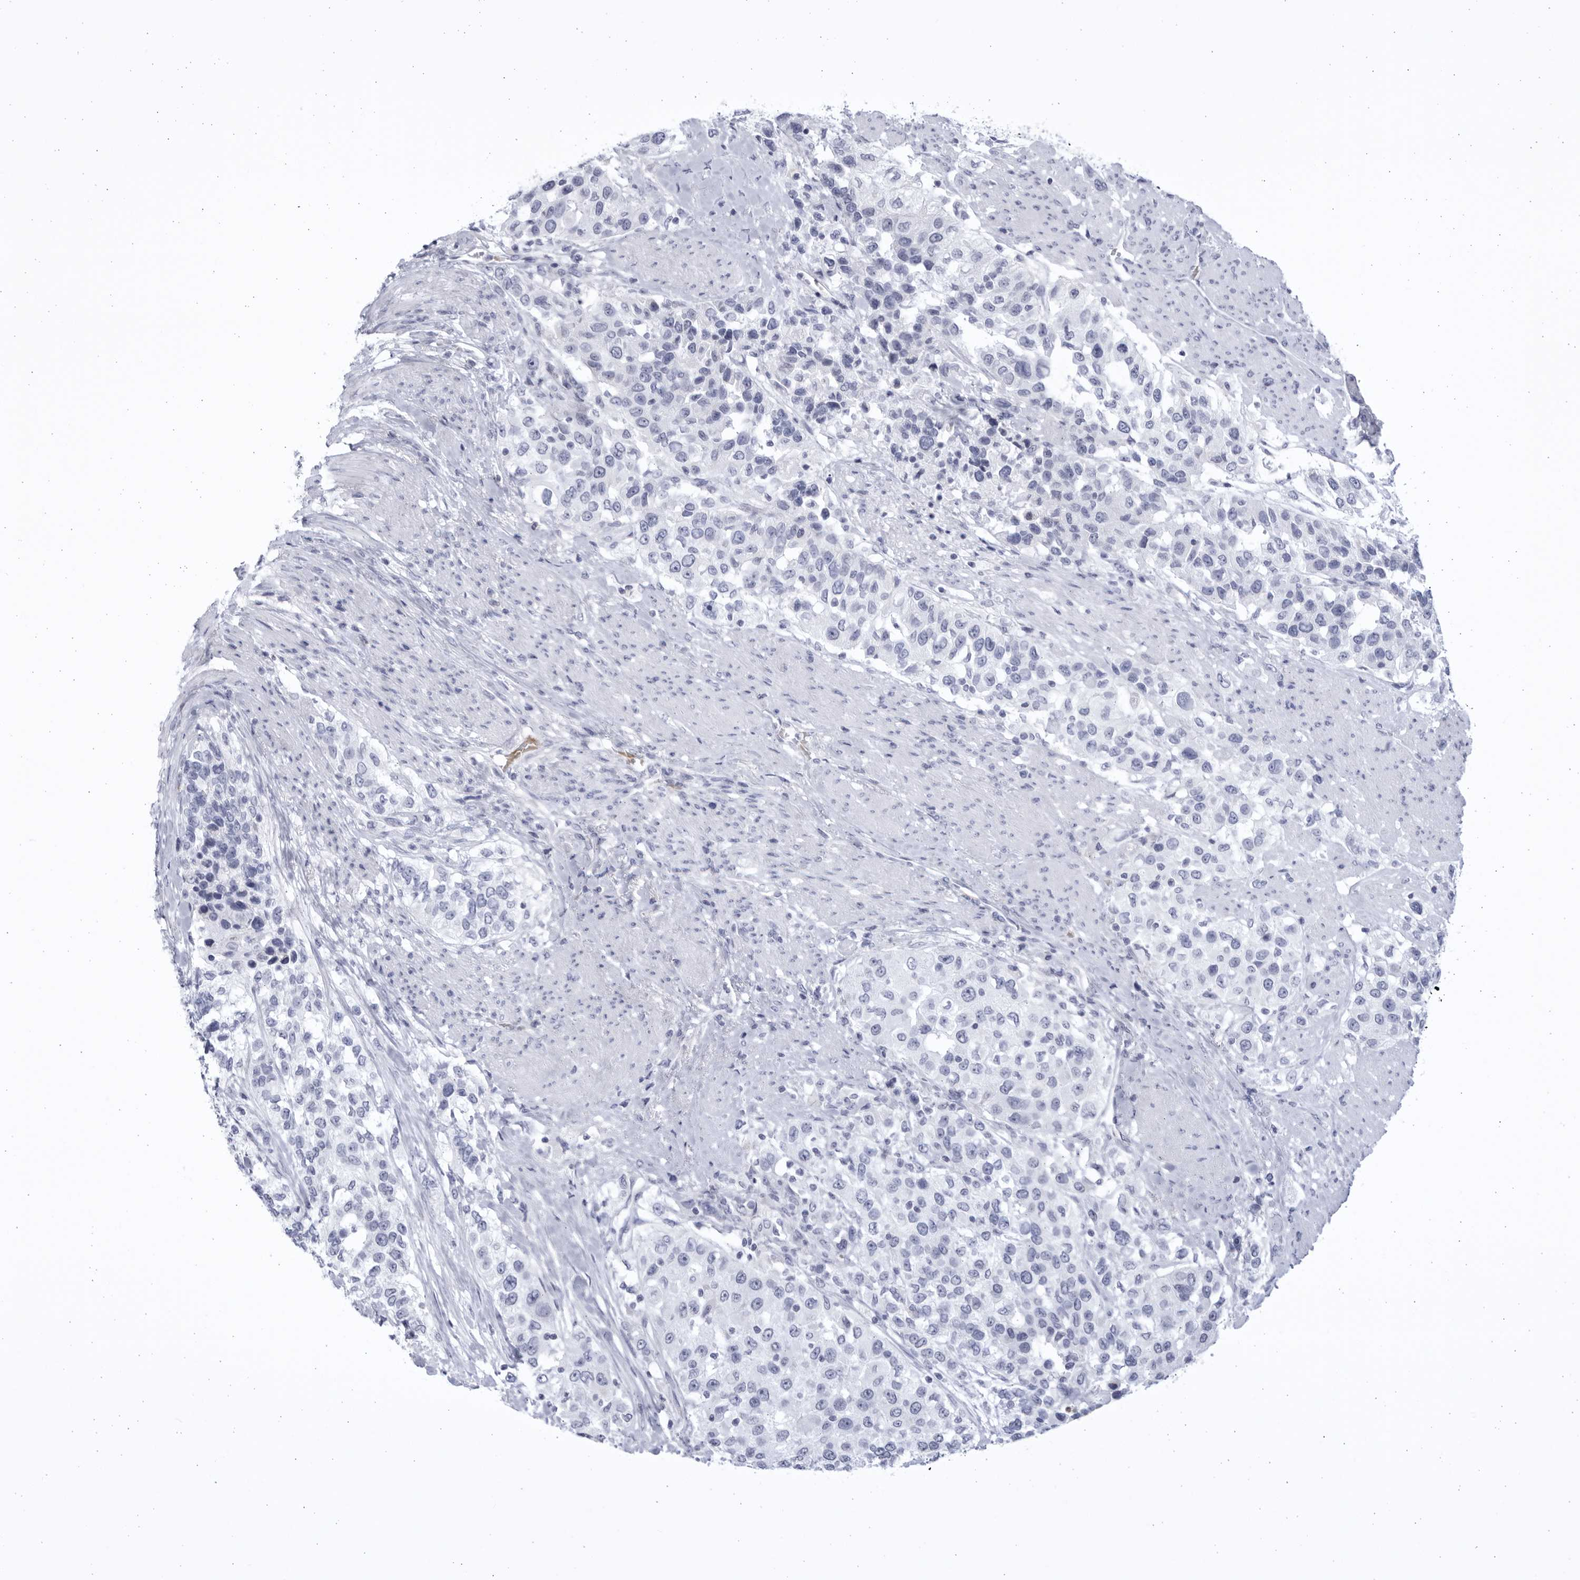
{"staining": {"intensity": "negative", "quantity": "none", "location": "none"}, "tissue": "urothelial cancer", "cell_type": "Tumor cells", "image_type": "cancer", "snomed": [{"axis": "morphology", "description": "Urothelial carcinoma, High grade"}, {"axis": "topography", "description": "Urinary bladder"}], "caption": "High magnification brightfield microscopy of urothelial cancer stained with DAB (3,3'-diaminobenzidine) (brown) and counterstained with hematoxylin (blue): tumor cells show no significant expression.", "gene": "CCDC181", "patient": {"sex": "female", "age": 80}}